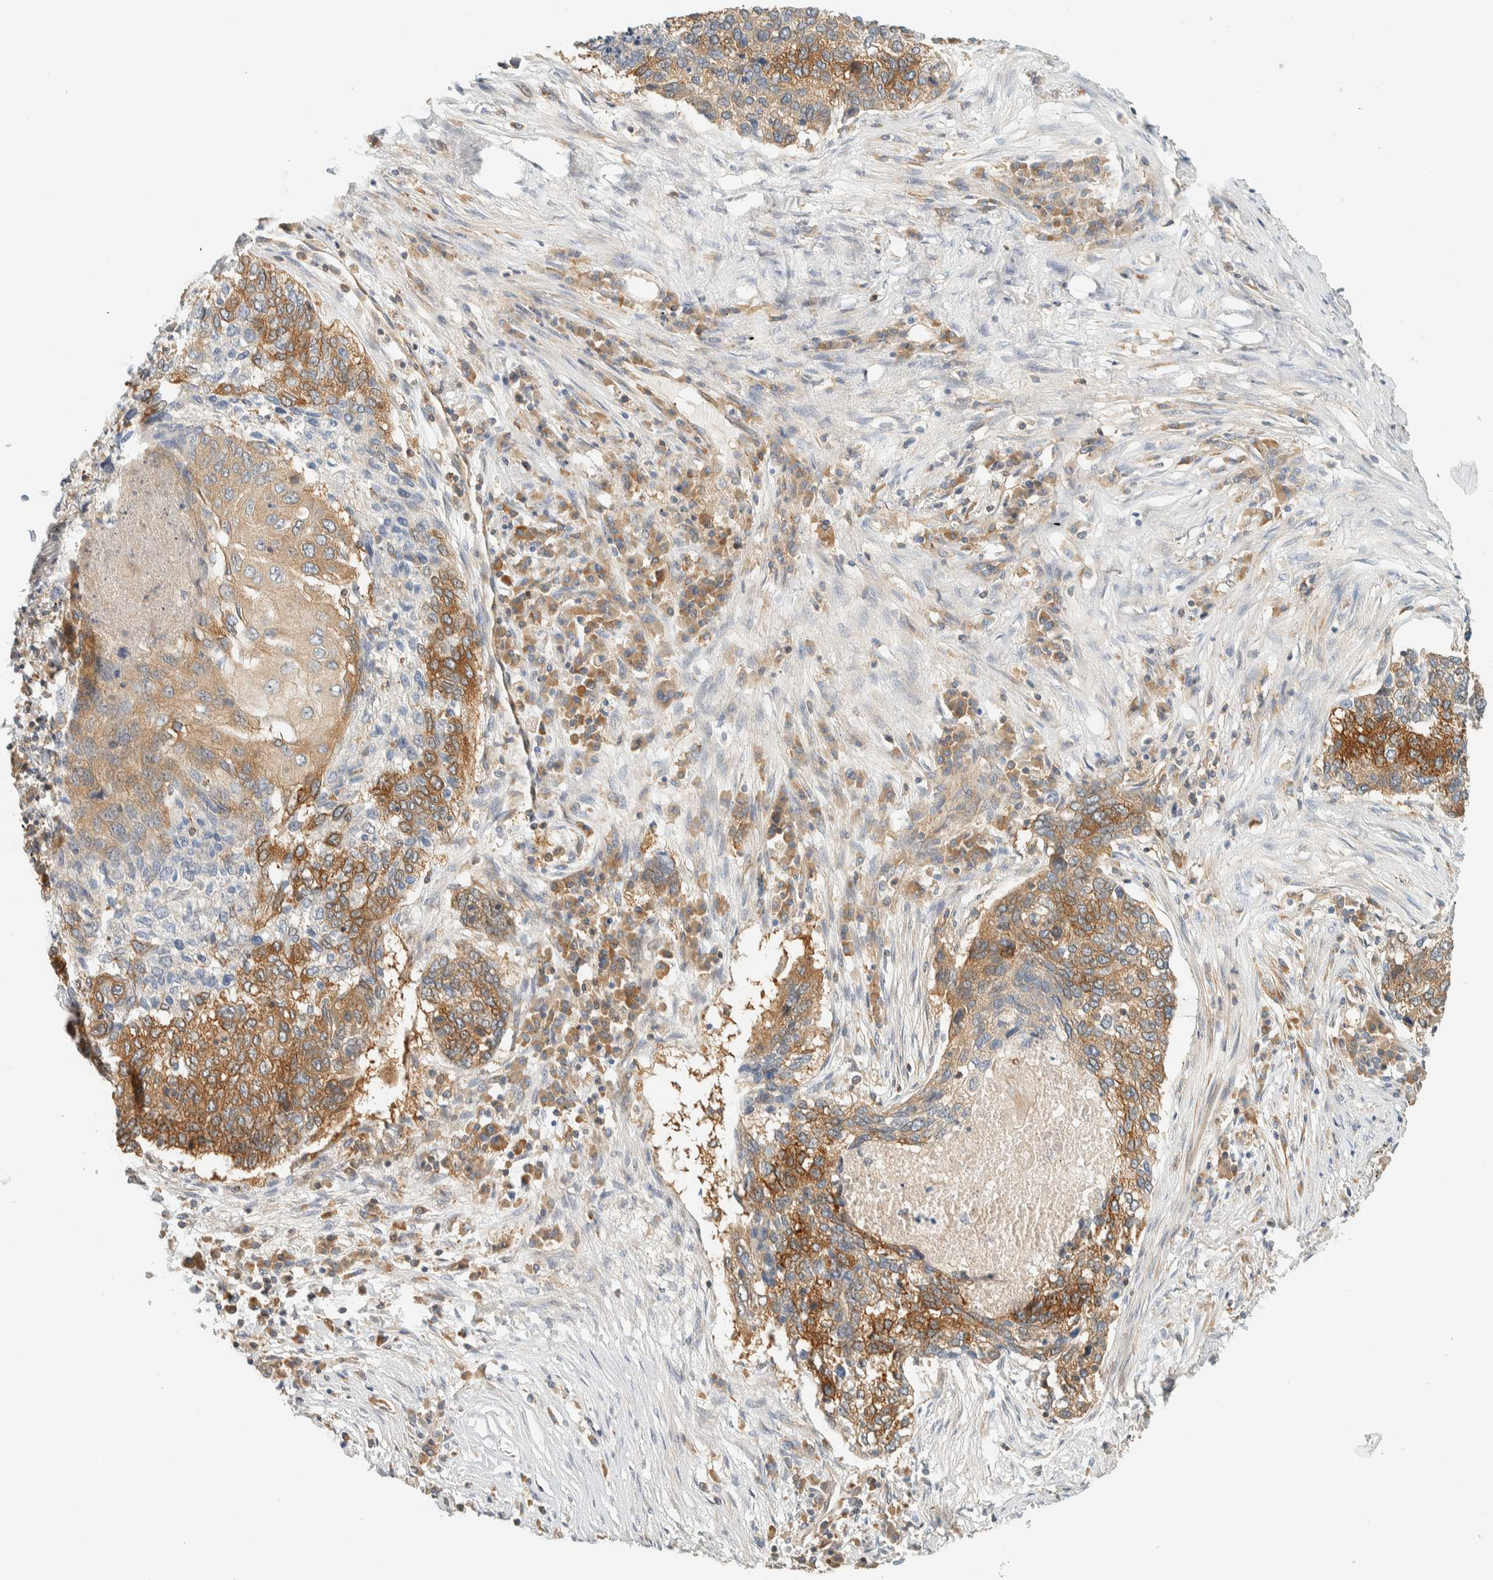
{"staining": {"intensity": "moderate", "quantity": ">75%", "location": "cytoplasmic/membranous"}, "tissue": "lung cancer", "cell_type": "Tumor cells", "image_type": "cancer", "snomed": [{"axis": "morphology", "description": "Squamous cell carcinoma, NOS"}, {"axis": "topography", "description": "Lung"}], "caption": "Immunohistochemistry (IHC) (DAB (3,3'-diaminobenzidine)) staining of human lung cancer displays moderate cytoplasmic/membranous protein staining in approximately >75% of tumor cells.", "gene": "ARFGEF1", "patient": {"sex": "female", "age": 63}}